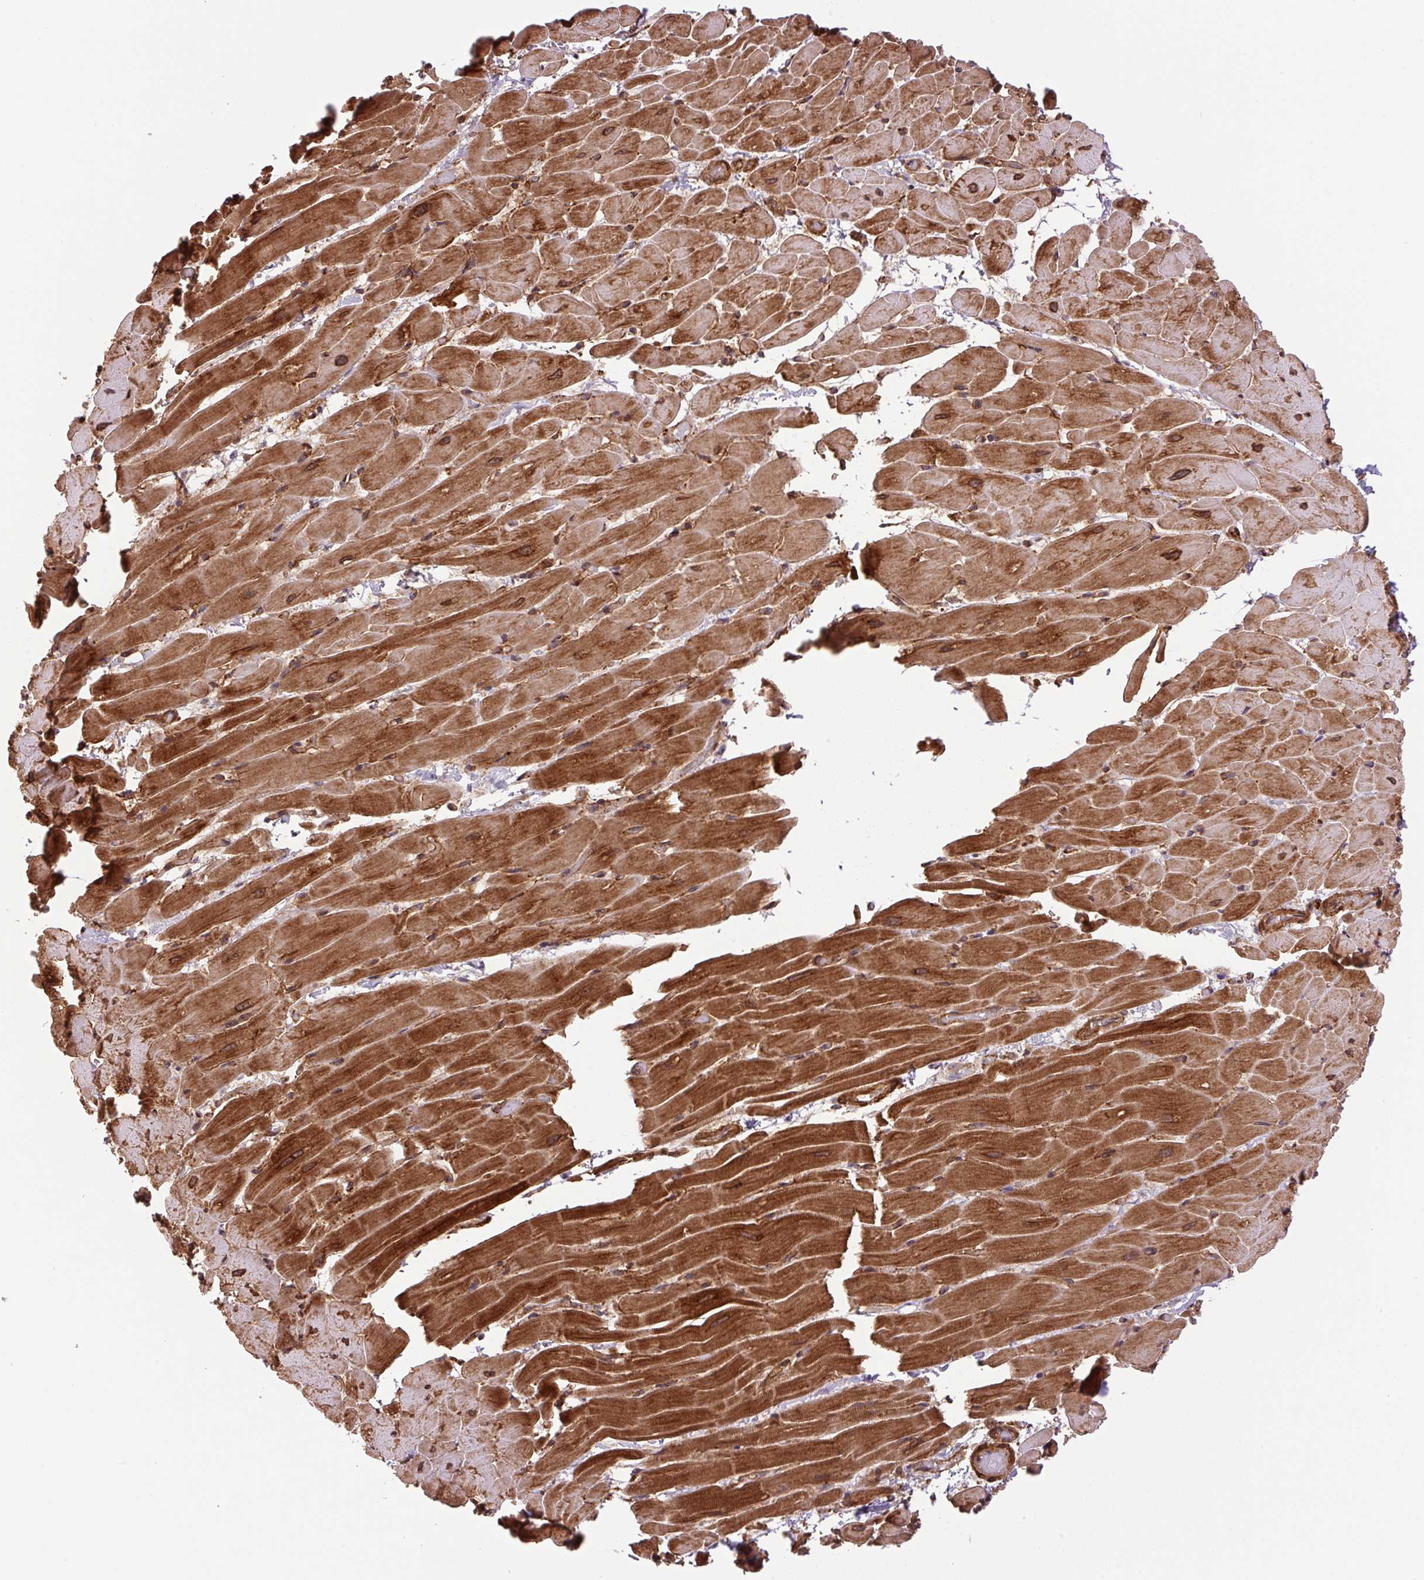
{"staining": {"intensity": "strong", "quantity": ">75%", "location": "cytoplasmic/membranous"}, "tissue": "heart muscle", "cell_type": "Cardiomyocytes", "image_type": "normal", "snomed": [{"axis": "morphology", "description": "Normal tissue, NOS"}, {"axis": "topography", "description": "Heart"}], "caption": "A high-resolution image shows immunohistochemistry staining of unremarkable heart muscle, which reveals strong cytoplasmic/membranous expression in approximately >75% of cardiomyocytes.", "gene": "SEPTIN10", "patient": {"sex": "male", "age": 37}}